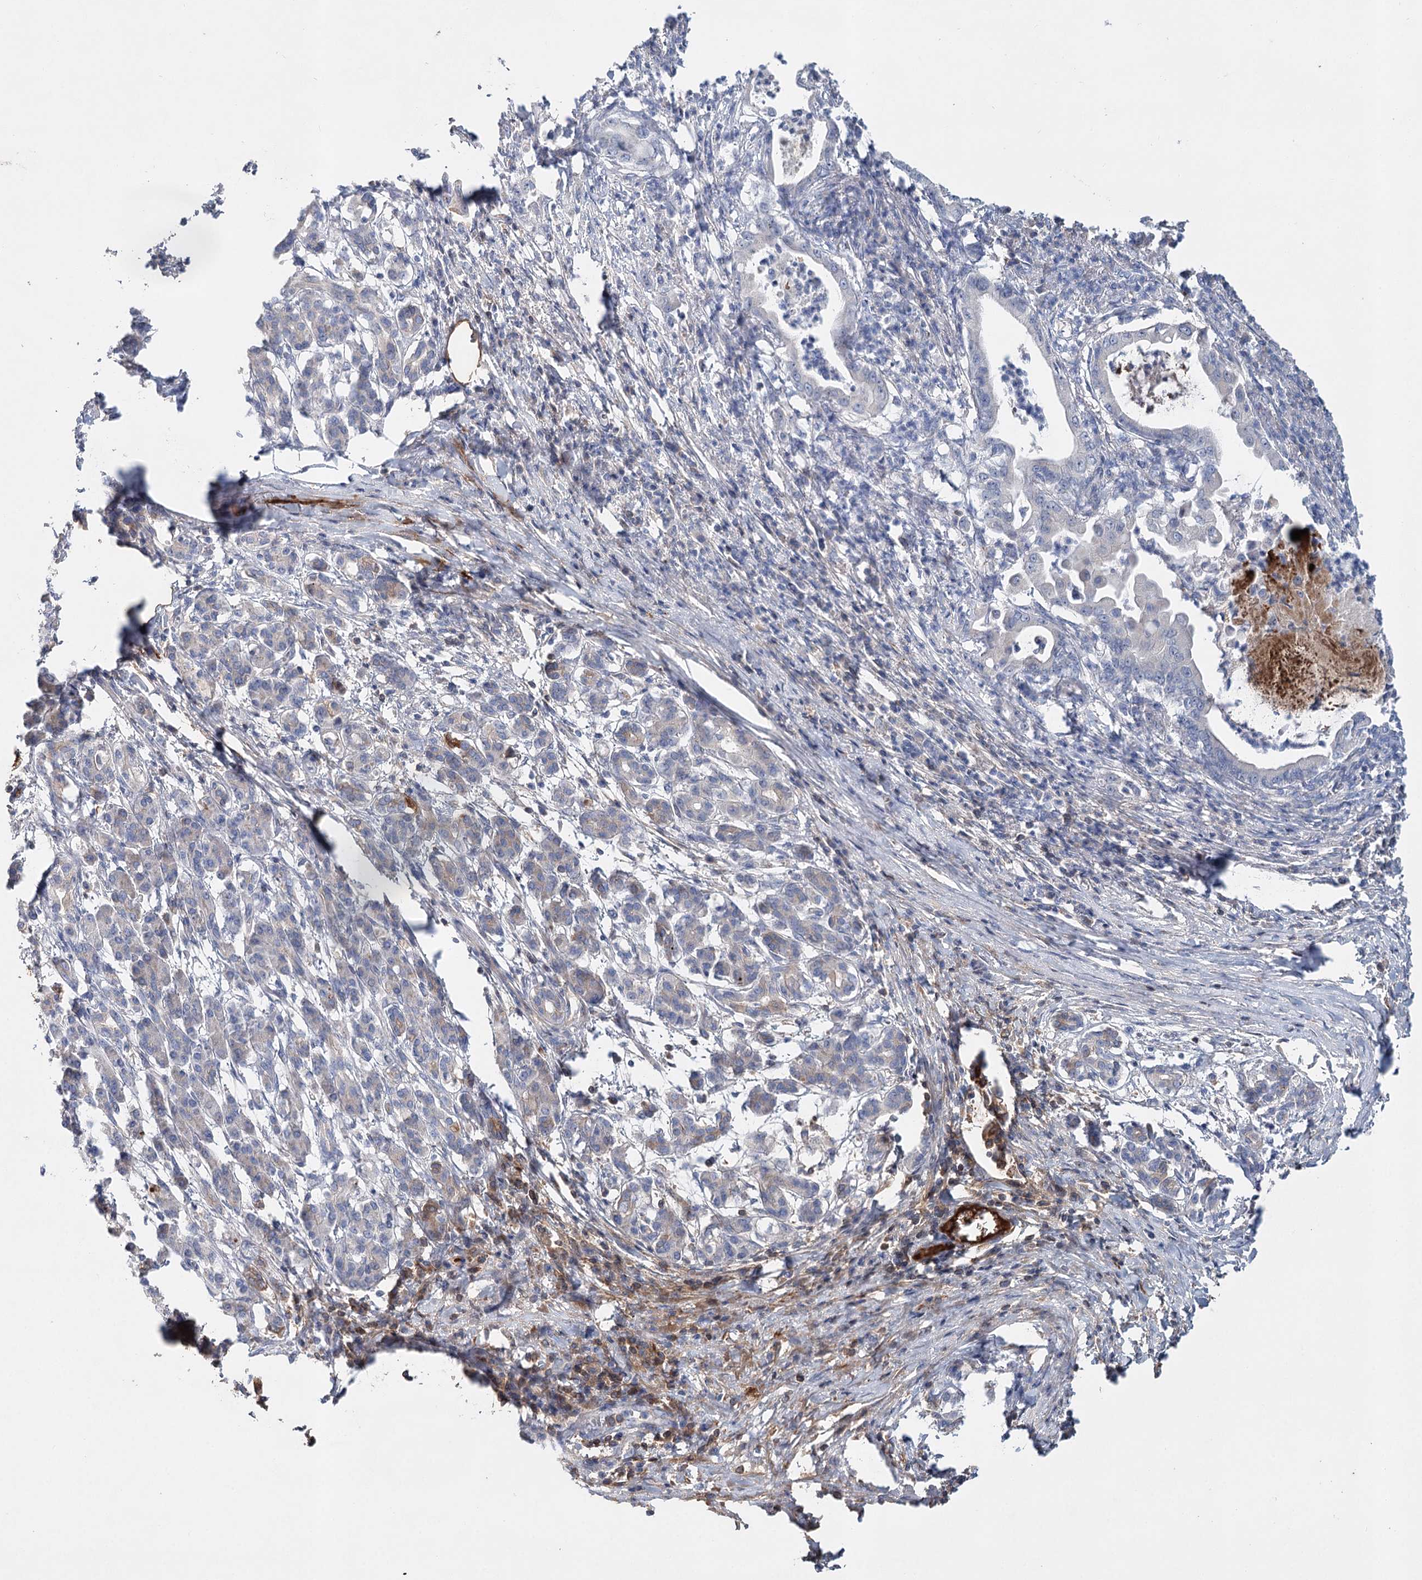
{"staining": {"intensity": "negative", "quantity": "none", "location": "none"}, "tissue": "pancreatic cancer", "cell_type": "Tumor cells", "image_type": "cancer", "snomed": [{"axis": "morphology", "description": "Adenocarcinoma, NOS"}, {"axis": "topography", "description": "Pancreas"}], "caption": "Micrograph shows no protein positivity in tumor cells of pancreatic adenocarcinoma tissue.", "gene": "ALKBH8", "patient": {"sex": "female", "age": 55}}